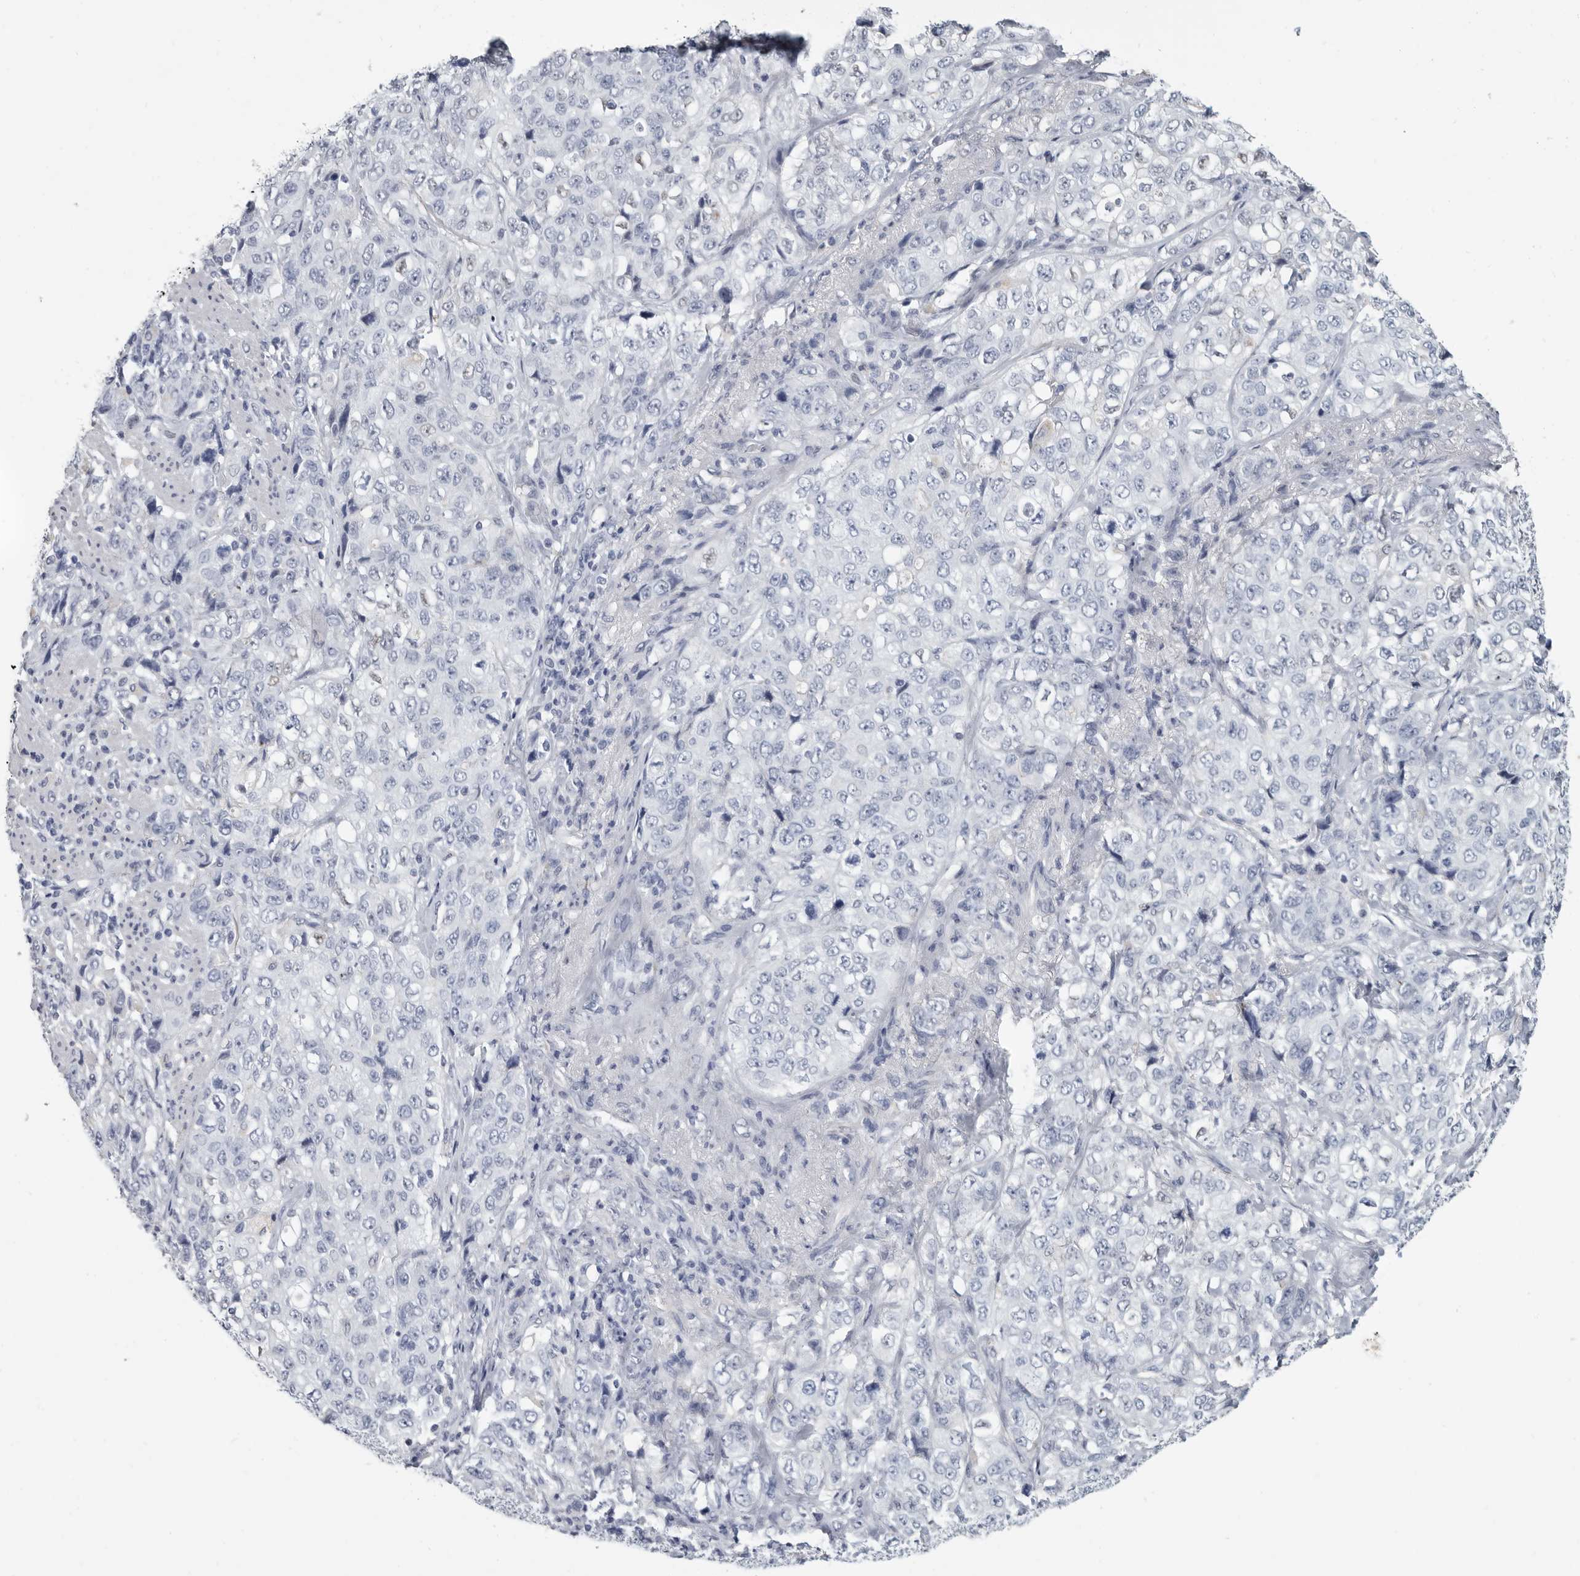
{"staining": {"intensity": "negative", "quantity": "none", "location": "none"}, "tissue": "stomach cancer", "cell_type": "Tumor cells", "image_type": "cancer", "snomed": [{"axis": "morphology", "description": "Adenocarcinoma, NOS"}, {"axis": "topography", "description": "Stomach"}], "caption": "High power microscopy micrograph of an immunohistochemistry (IHC) histopathology image of stomach adenocarcinoma, revealing no significant staining in tumor cells.", "gene": "WRAP73", "patient": {"sex": "male", "age": 48}}